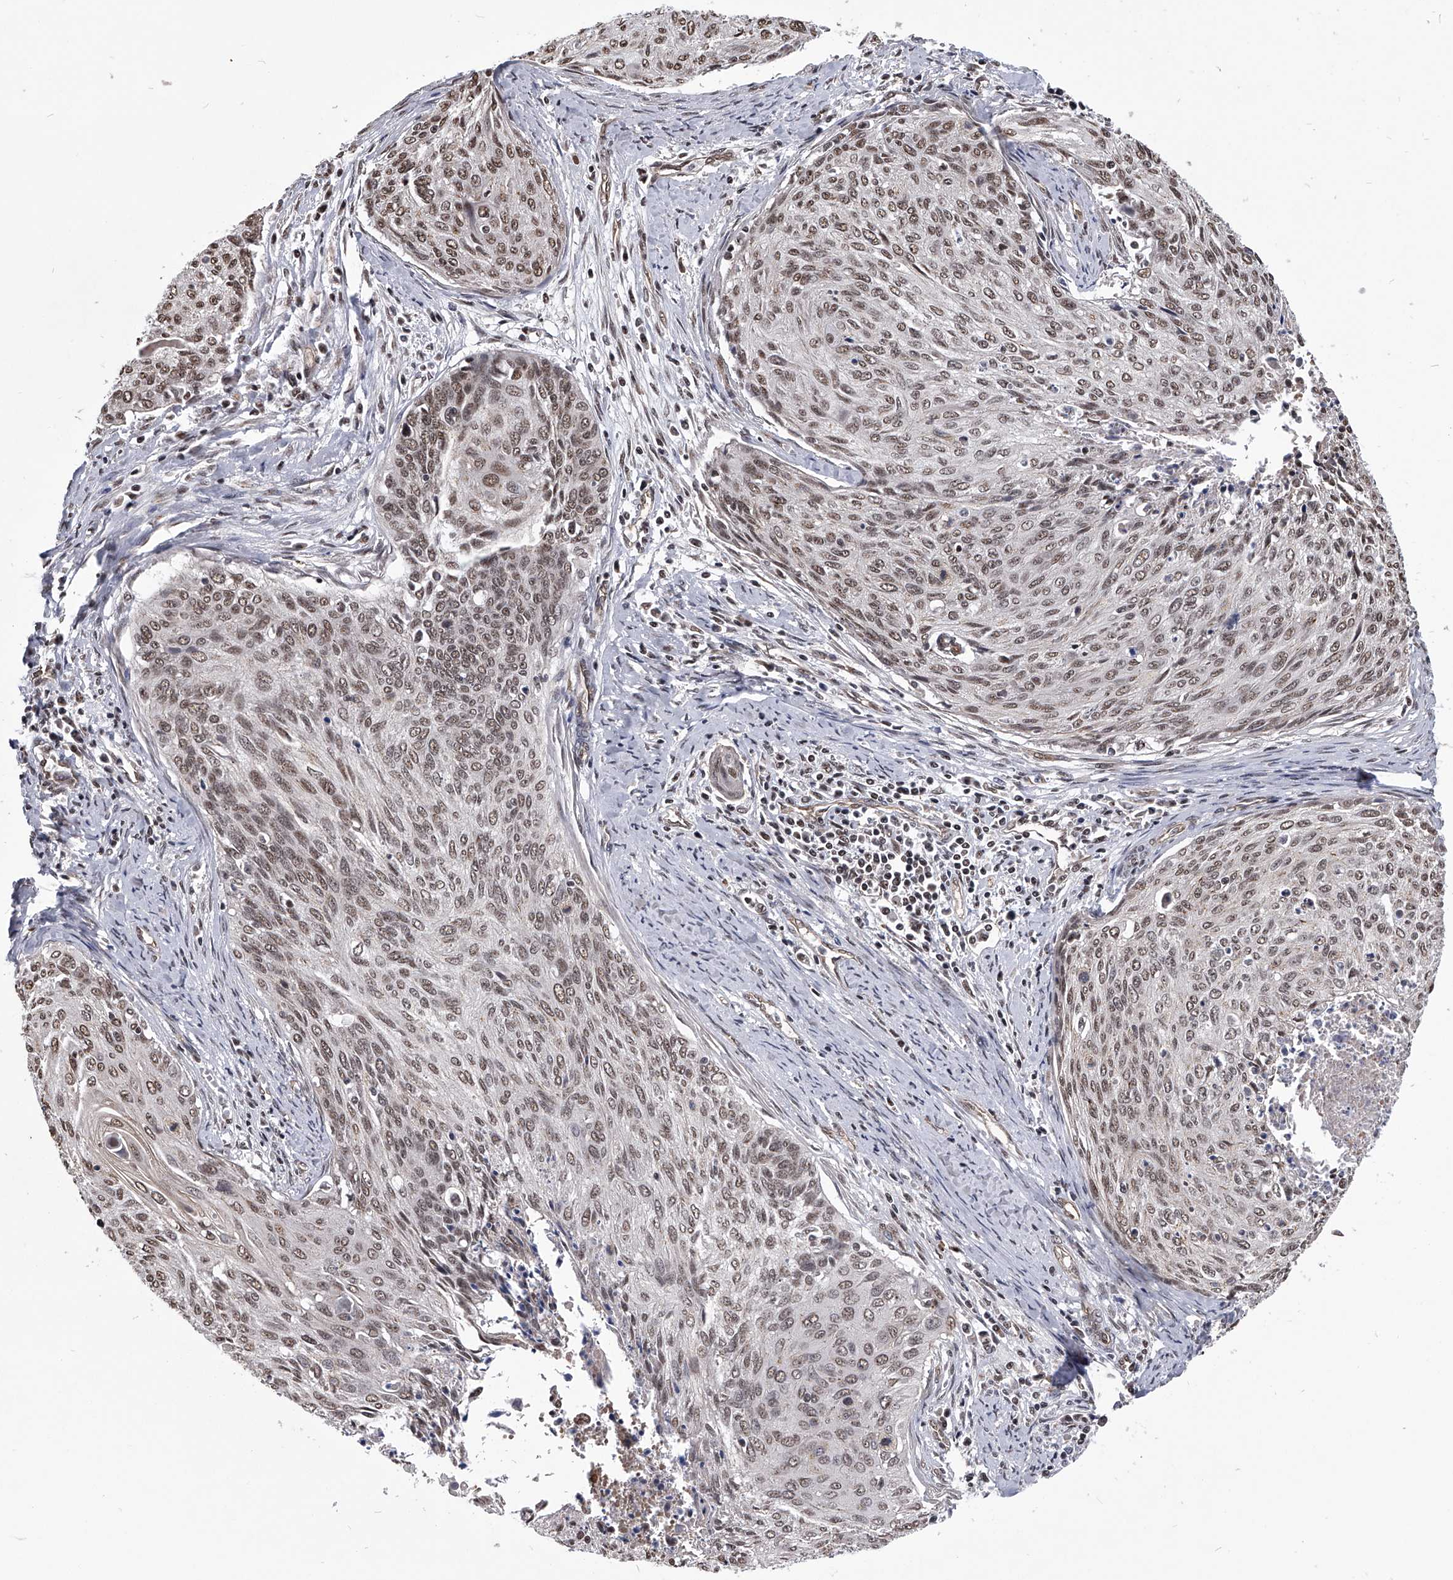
{"staining": {"intensity": "moderate", "quantity": ">75%", "location": "nuclear"}, "tissue": "cervical cancer", "cell_type": "Tumor cells", "image_type": "cancer", "snomed": [{"axis": "morphology", "description": "Squamous cell carcinoma, NOS"}, {"axis": "topography", "description": "Cervix"}], "caption": "IHC (DAB (3,3'-diaminobenzidine)) staining of human cervical cancer displays moderate nuclear protein expression in about >75% of tumor cells.", "gene": "ZNF76", "patient": {"sex": "female", "age": 55}}